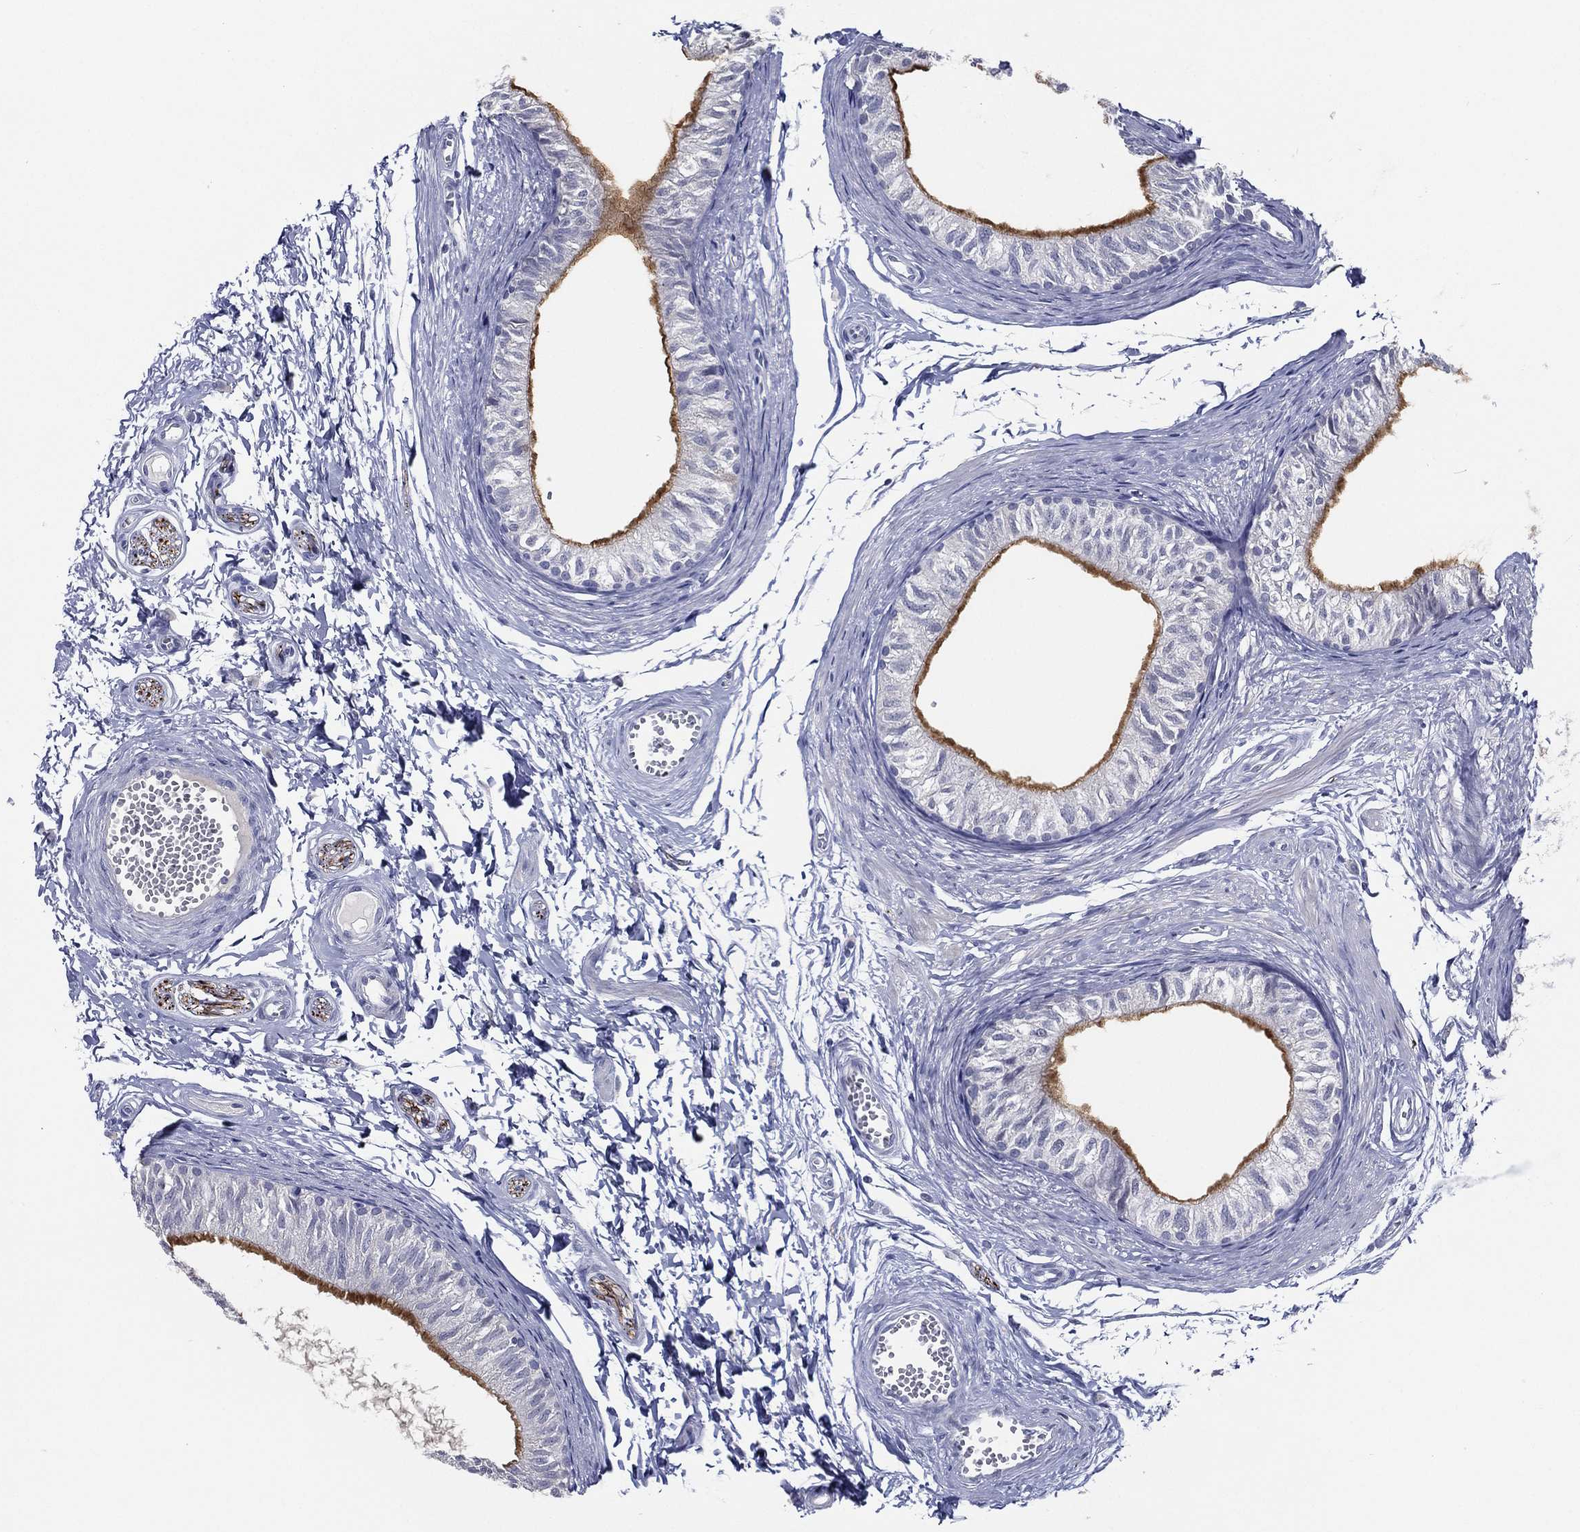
{"staining": {"intensity": "strong", "quantity": "<25%", "location": "cytoplasmic/membranous"}, "tissue": "epididymis", "cell_type": "Glandular cells", "image_type": "normal", "snomed": [{"axis": "morphology", "description": "Normal tissue, NOS"}, {"axis": "topography", "description": "Epididymis"}], "caption": "High-magnification brightfield microscopy of normal epididymis stained with DAB (brown) and counterstained with hematoxylin (blue). glandular cells exhibit strong cytoplasmic/membranous positivity is appreciated in approximately<25% of cells.", "gene": "SLC13A4", "patient": {"sex": "male", "age": 22}}